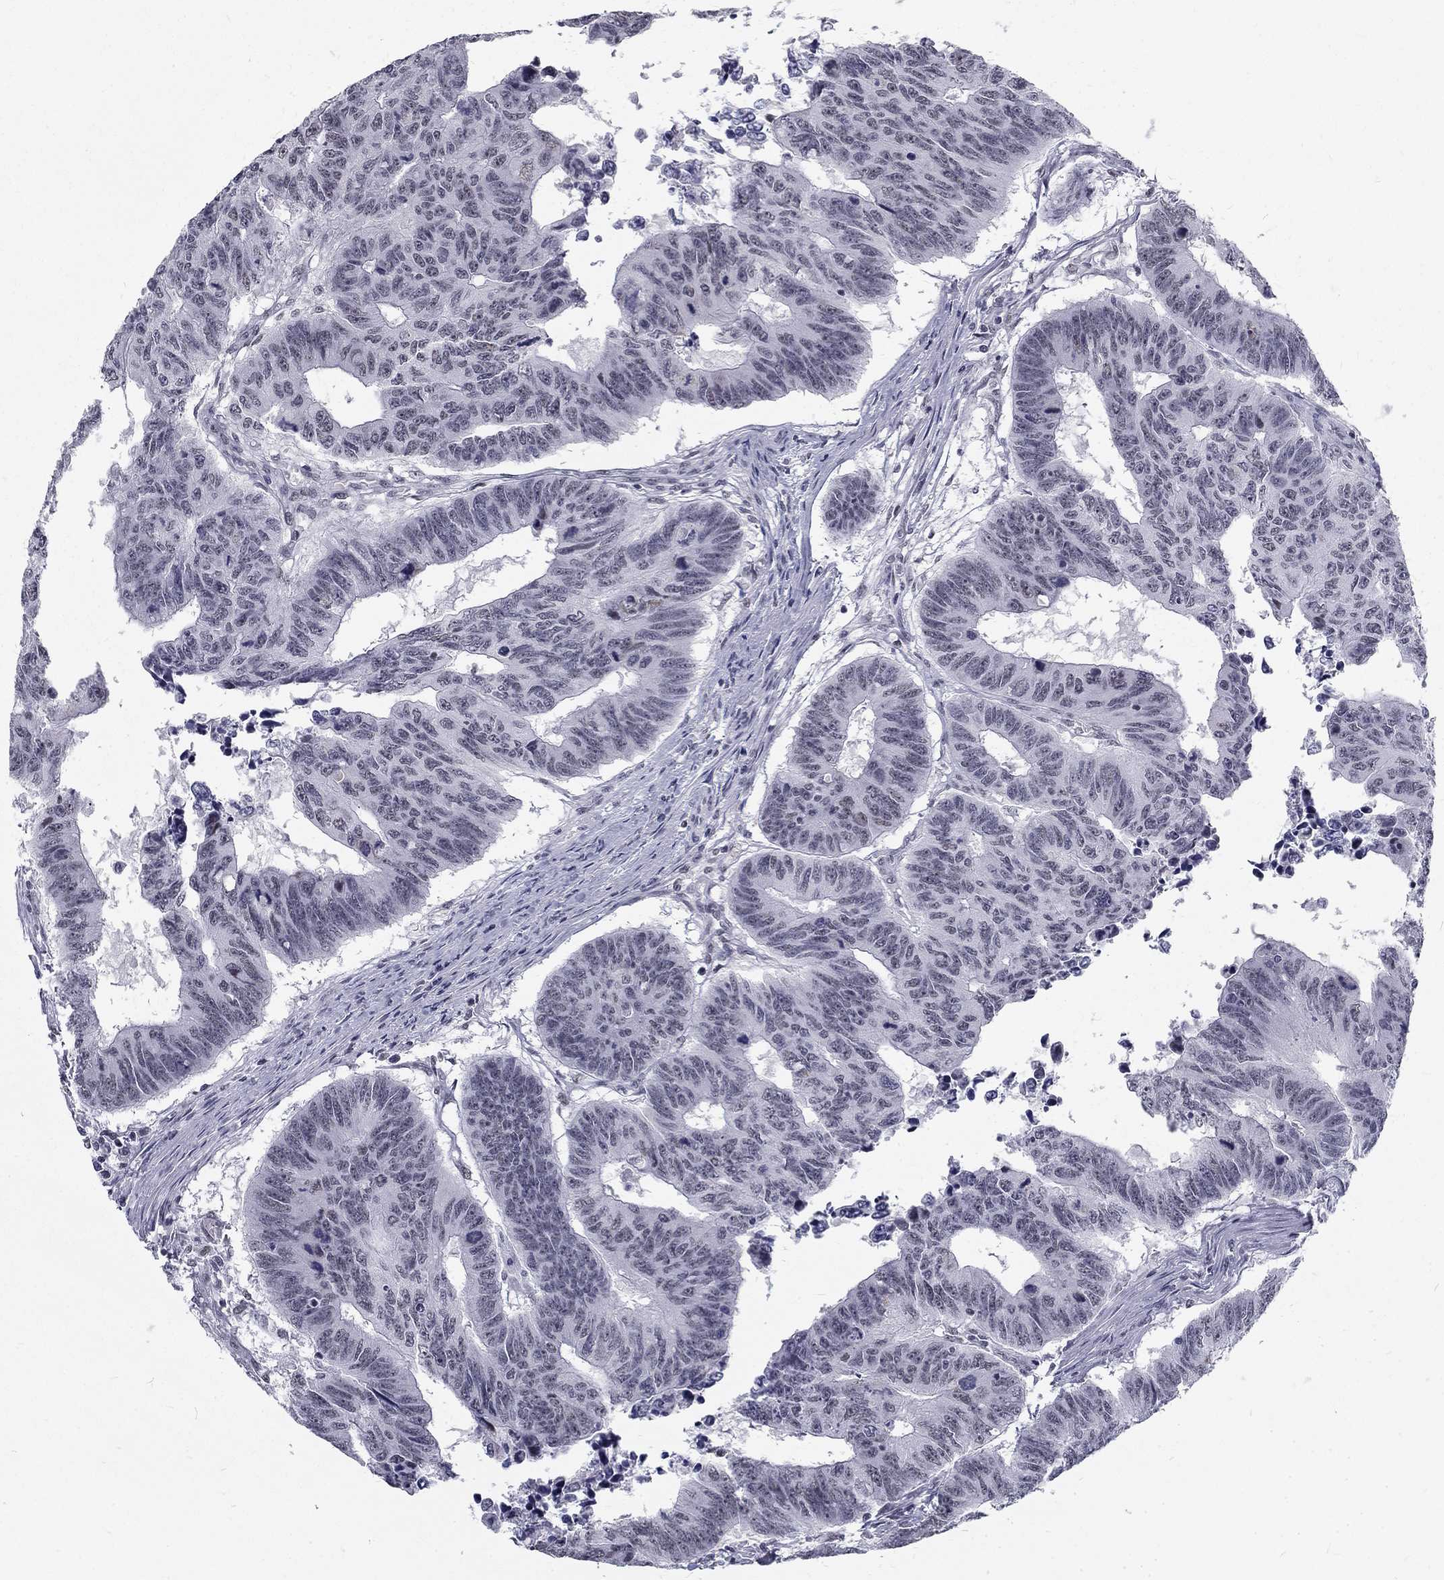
{"staining": {"intensity": "negative", "quantity": "none", "location": "none"}, "tissue": "colorectal cancer", "cell_type": "Tumor cells", "image_type": "cancer", "snomed": [{"axis": "morphology", "description": "Adenocarcinoma, NOS"}, {"axis": "topography", "description": "Rectum"}], "caption": "Tumor cells are negative for protein expression in human colorectal adenocarcinoma.", "gene": "SNORC", "patient": {"sex": "female", "age": 85}}